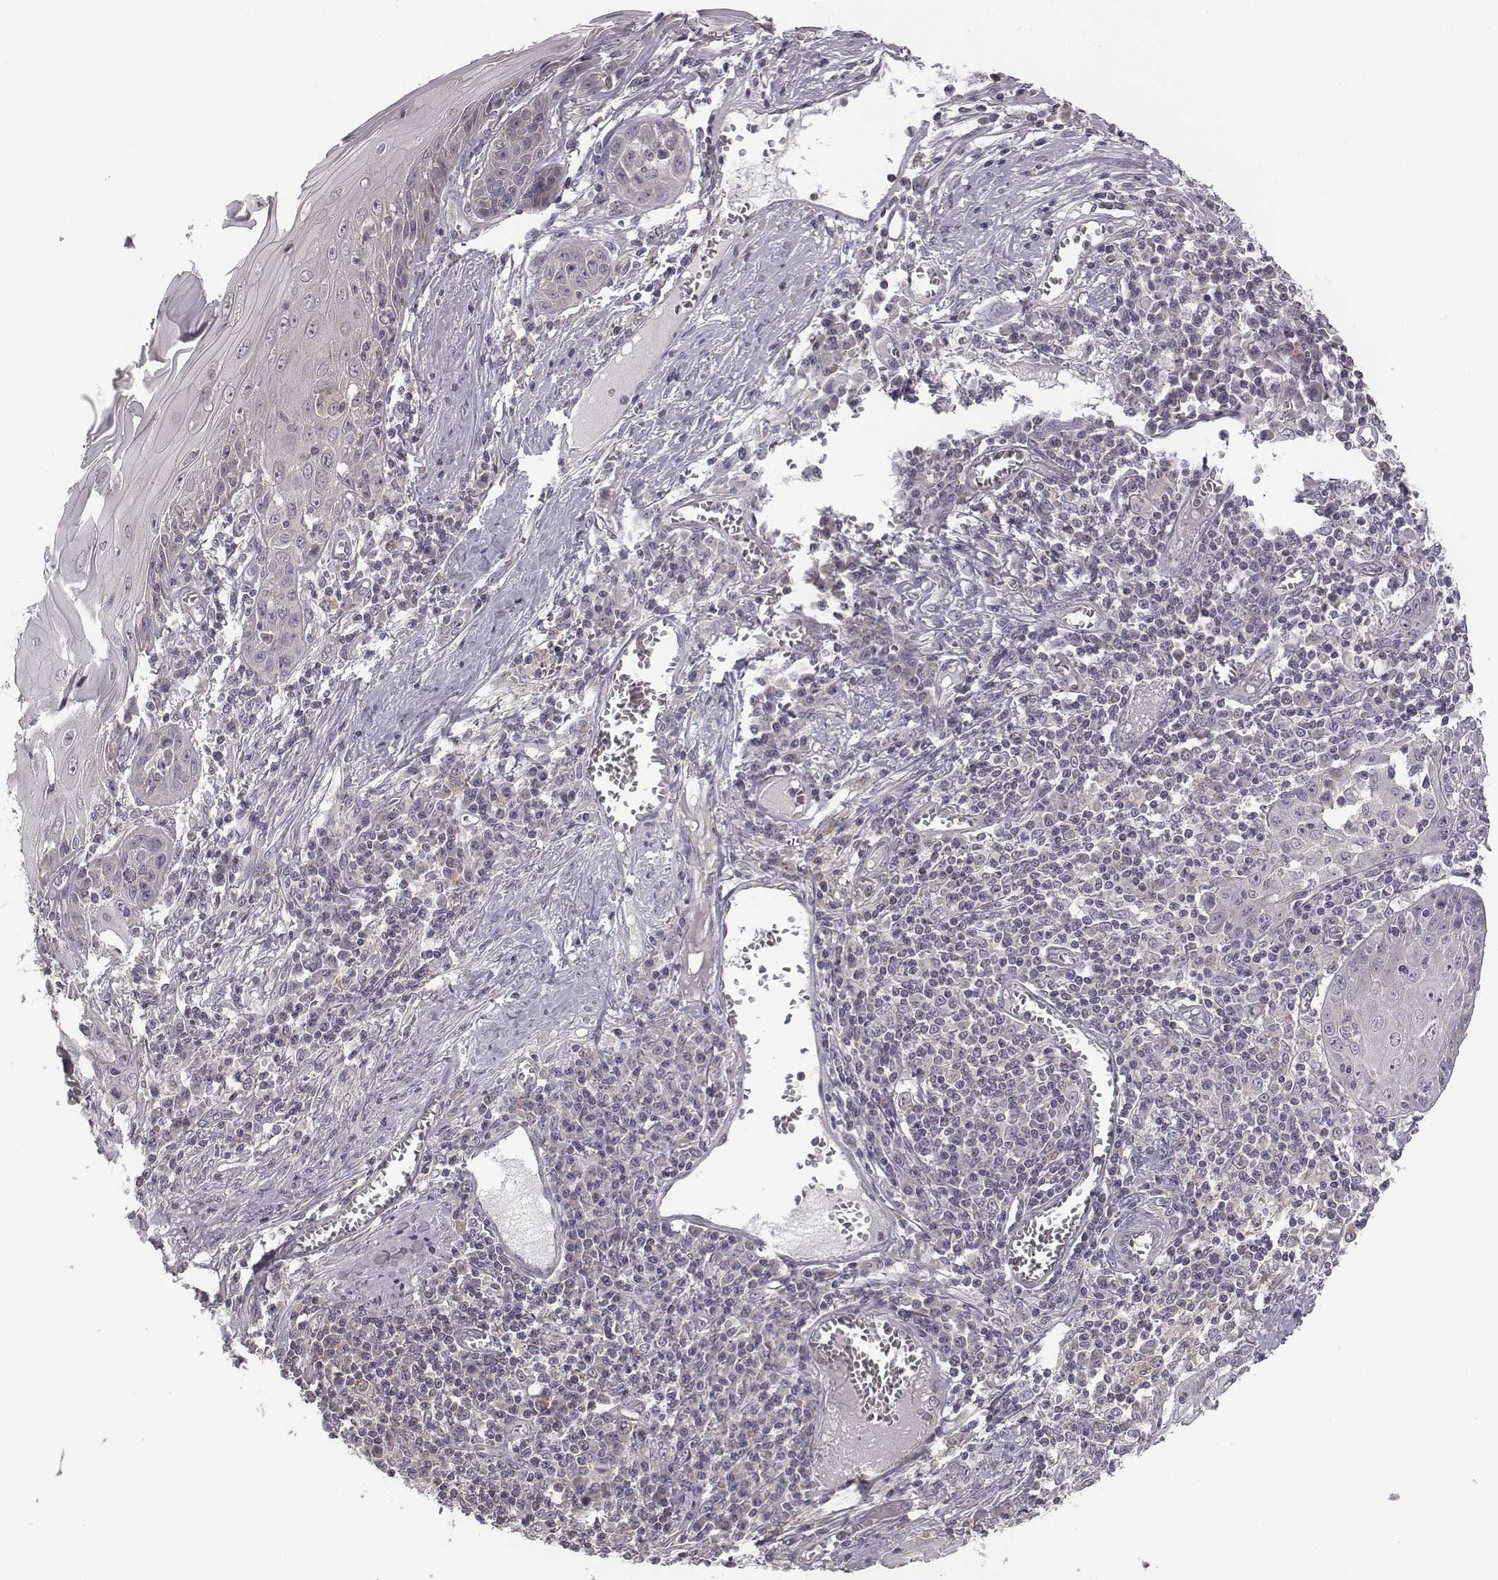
{"staining": {"intensity": "negative", "quantity": "none", "location": "none"}, "tissue": "skin cancer", "cell_type": "Tumor cells", "image_type": "cancer", "snomed": [{"axis": "morphology", "description": "Squamous cell carcinoma, NOS"}, {"axis": "topography", "description": "Skin"}, {"axis": "topography", "description": "Vulva"}], "caption": "This is an immunohistochemistry image of skin squamous cell carcinoma. There is no expression in tumor cells.", "gene": "BICDL1", "patient": {"sex": "female", "age": 85}}